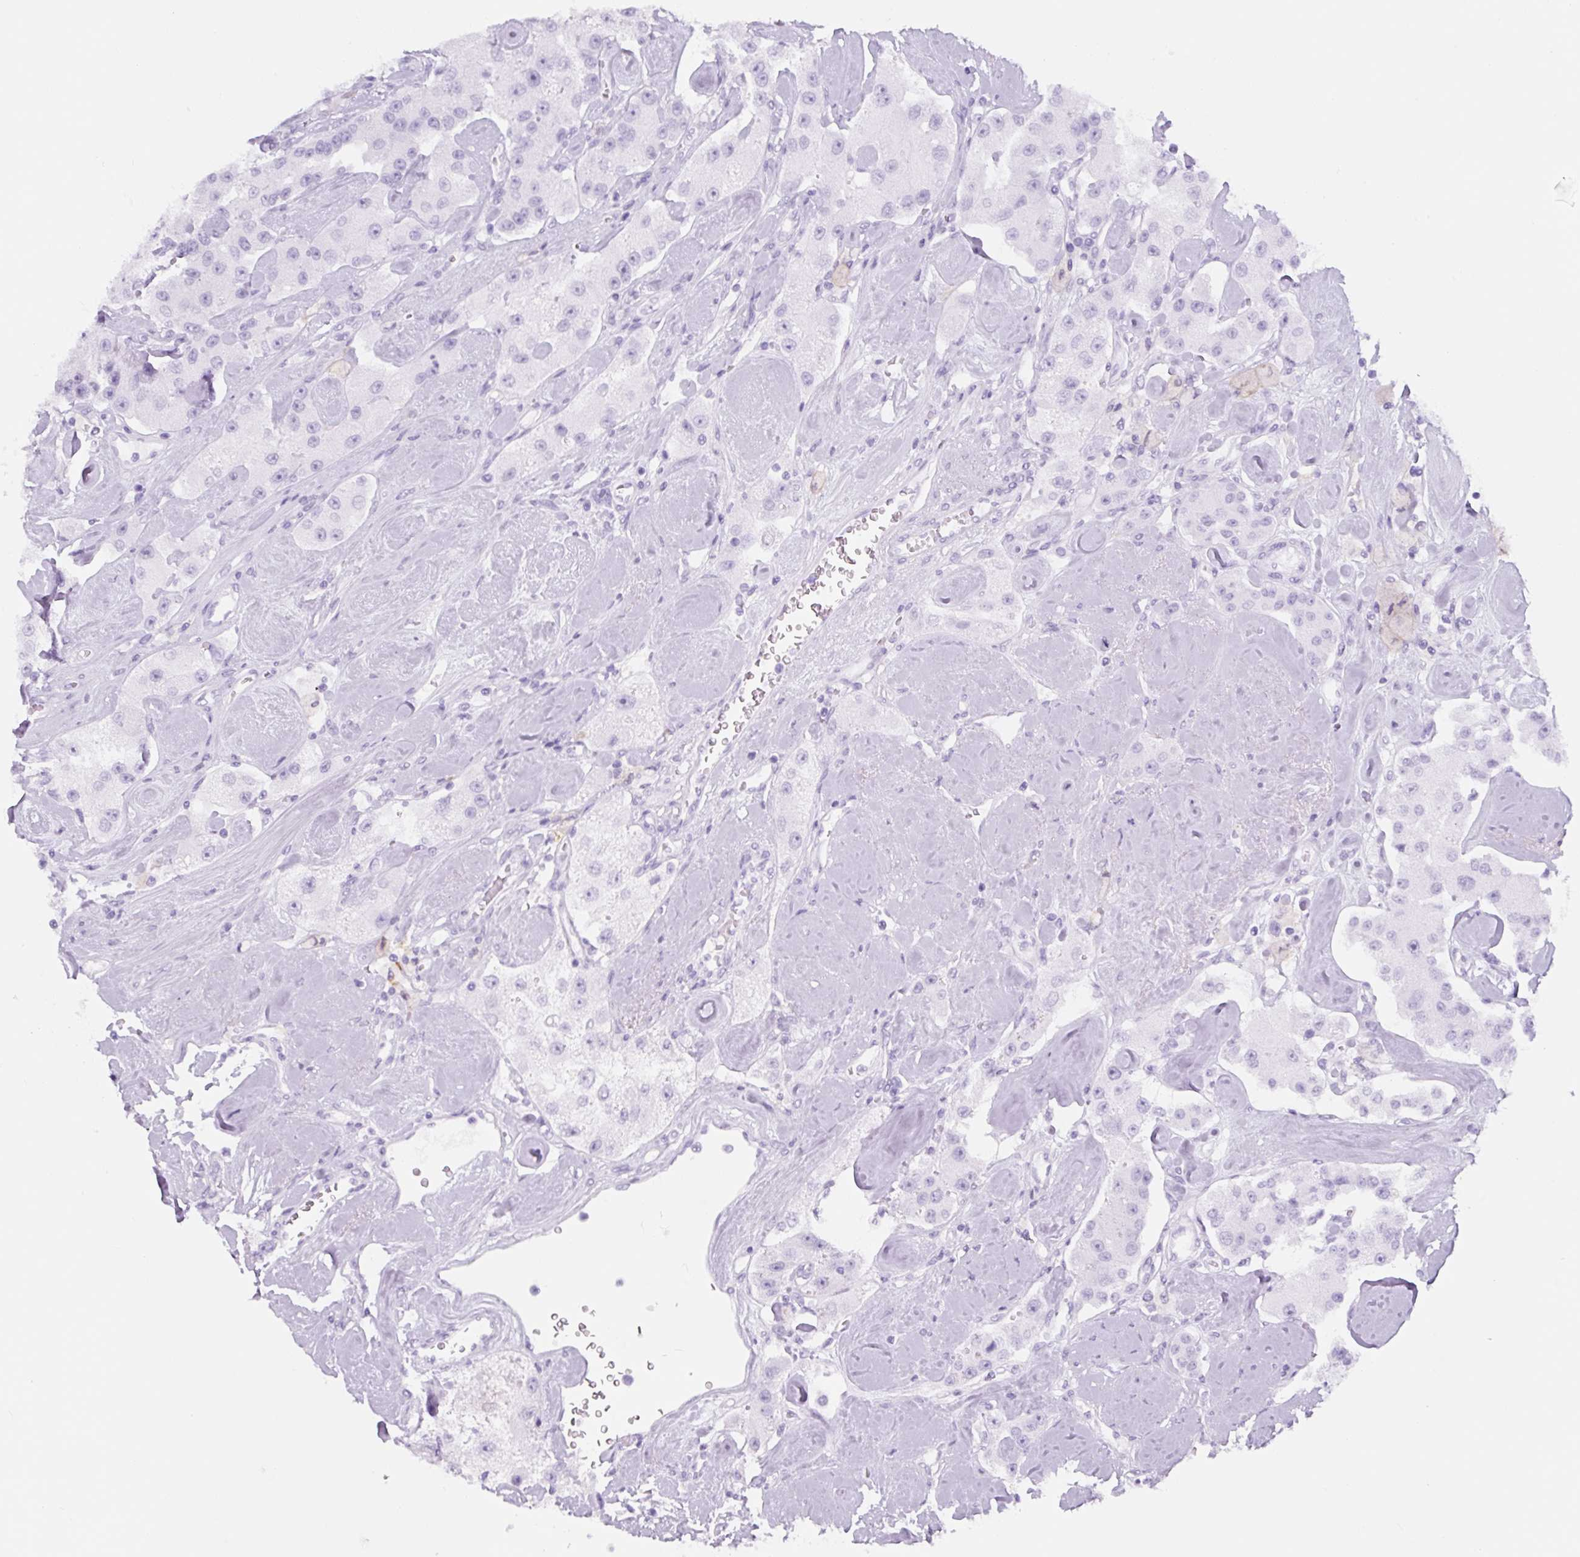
{"staining": {"intensity": "negative", "quantity": "none", "location": "none"}, "tissue": "carcinoid", "cell_type": "Tumor cells", "image_type": "cancer", "snomed": [{"axis": "morphology", "description": "Carcinoid, malignant, NOS"}, {"axis": "topography", "description": "Pancreas"}], "caption": "Immunohistochemistry image of carcinoid stained for a protein (brown), which reveals no positivity in tumor cells.", "gene": "TNFRSF8", "patient": {"sex": "male", "age": 41}}